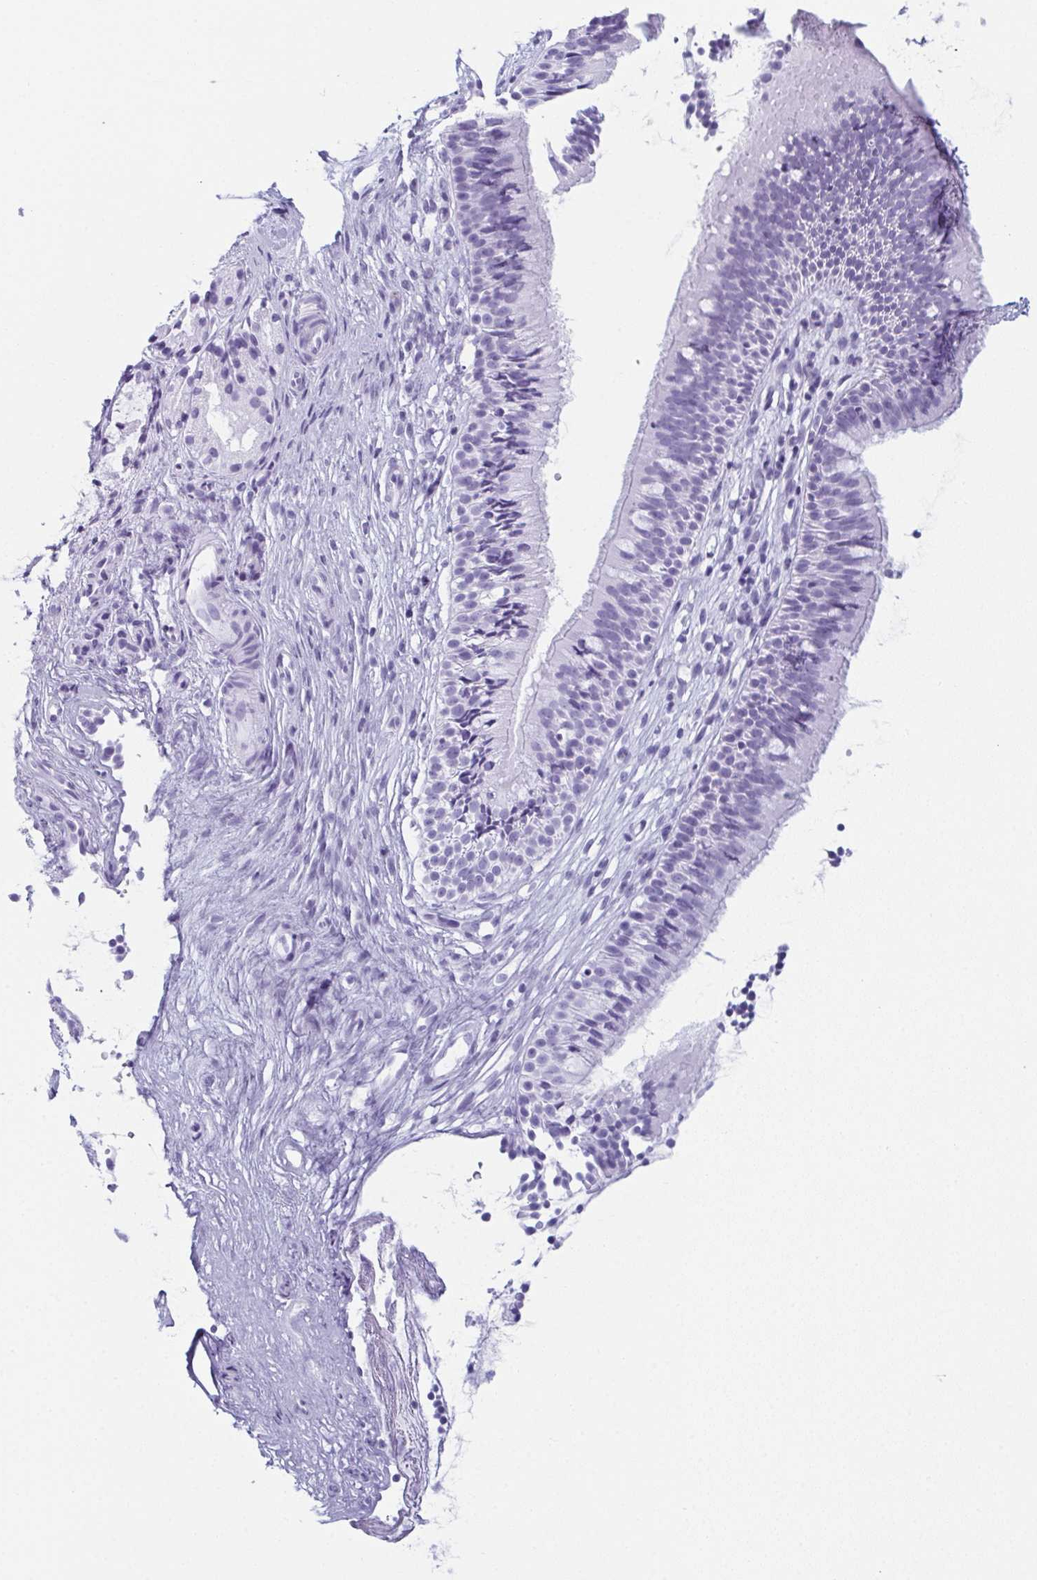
{"staining": {"intensity": "negative", "quantity": "none", "location": "none"}, "tissue": "nasopharynx", "cell_type": "Respiratory epithelial cells", "image_type": "normal", "snomed": [{"axis": "morphology", "description": "Normal tissue, NOS"}, {"axis": "topography", "description": "Nasopharynx"}], "caption": "High magnification brightfield microscopy of unremarkable nasopharynx stained with DAB (brown) and counterstained with hematoxylin (blue): respiratory epithelial cells show no significant positivity. The staining is performed using DAB brown chromogen with nuclei counter-stained in using hematoxylin.", "gene": "ENKUR", "patient": {"sex": "male", "age": 67}}